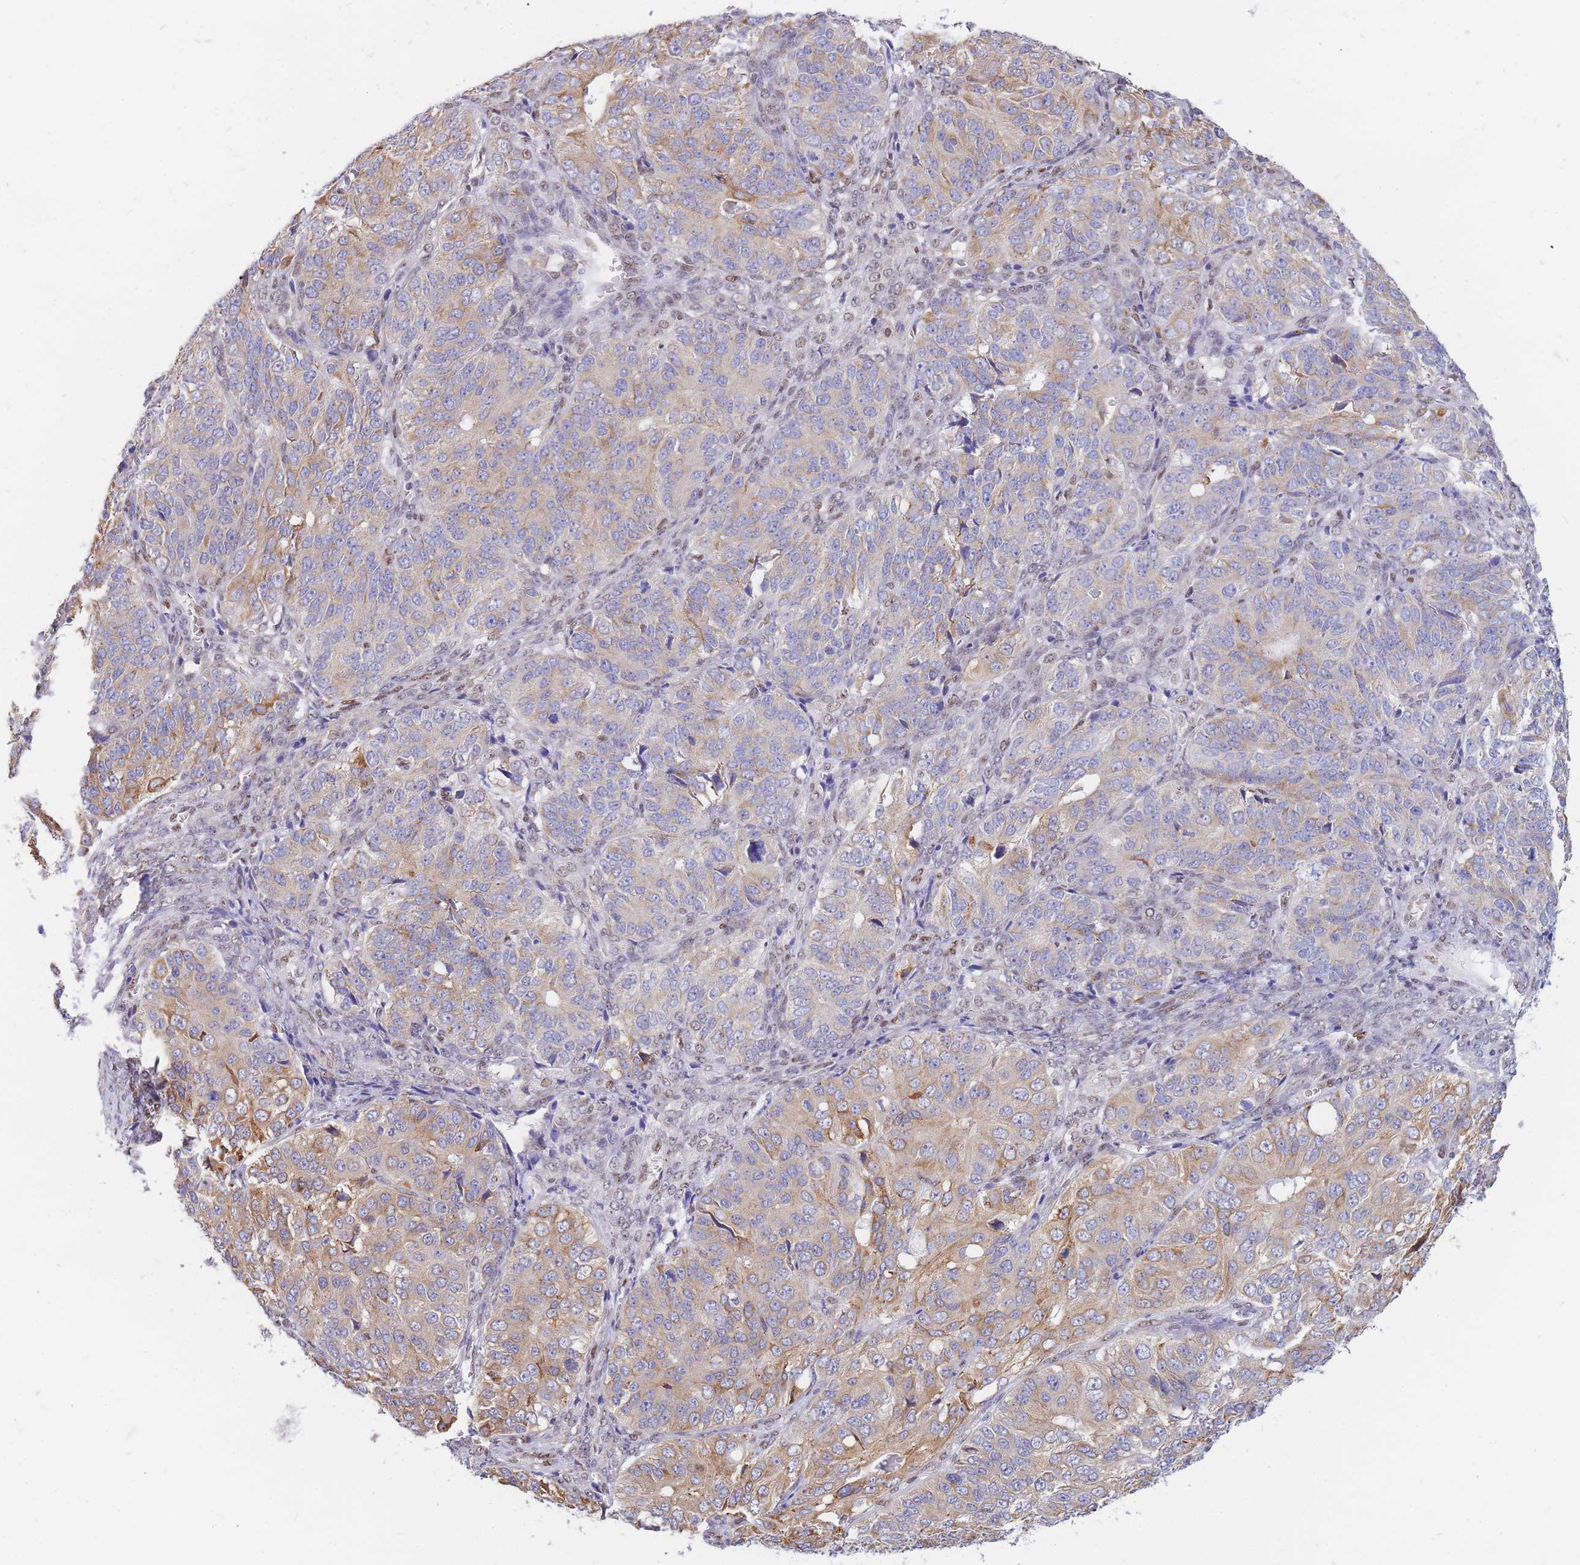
{"staining": {"intensity": "moderate", "quantity": "25%-75%", "location": "cytoplasmic/membranous"}, "tissue": "ovarian cancer", "cell_type": "Tumor cells", "image_type": "cancer", "snomed": [{"axis": "morphology", "description": "Carcinoma, endometroid"}, {"axis": "topography", "description": "Ovary"}], "caption": "Moderate cytoplasmic/membranous positivity for a protein is seen in approximately 25%-75% of tumor cells of endometroid carcinoma (ovarian) using immunohistochemistry.", "gene": "FAM153A", "patient": {"sex": "female", "age": 51}}